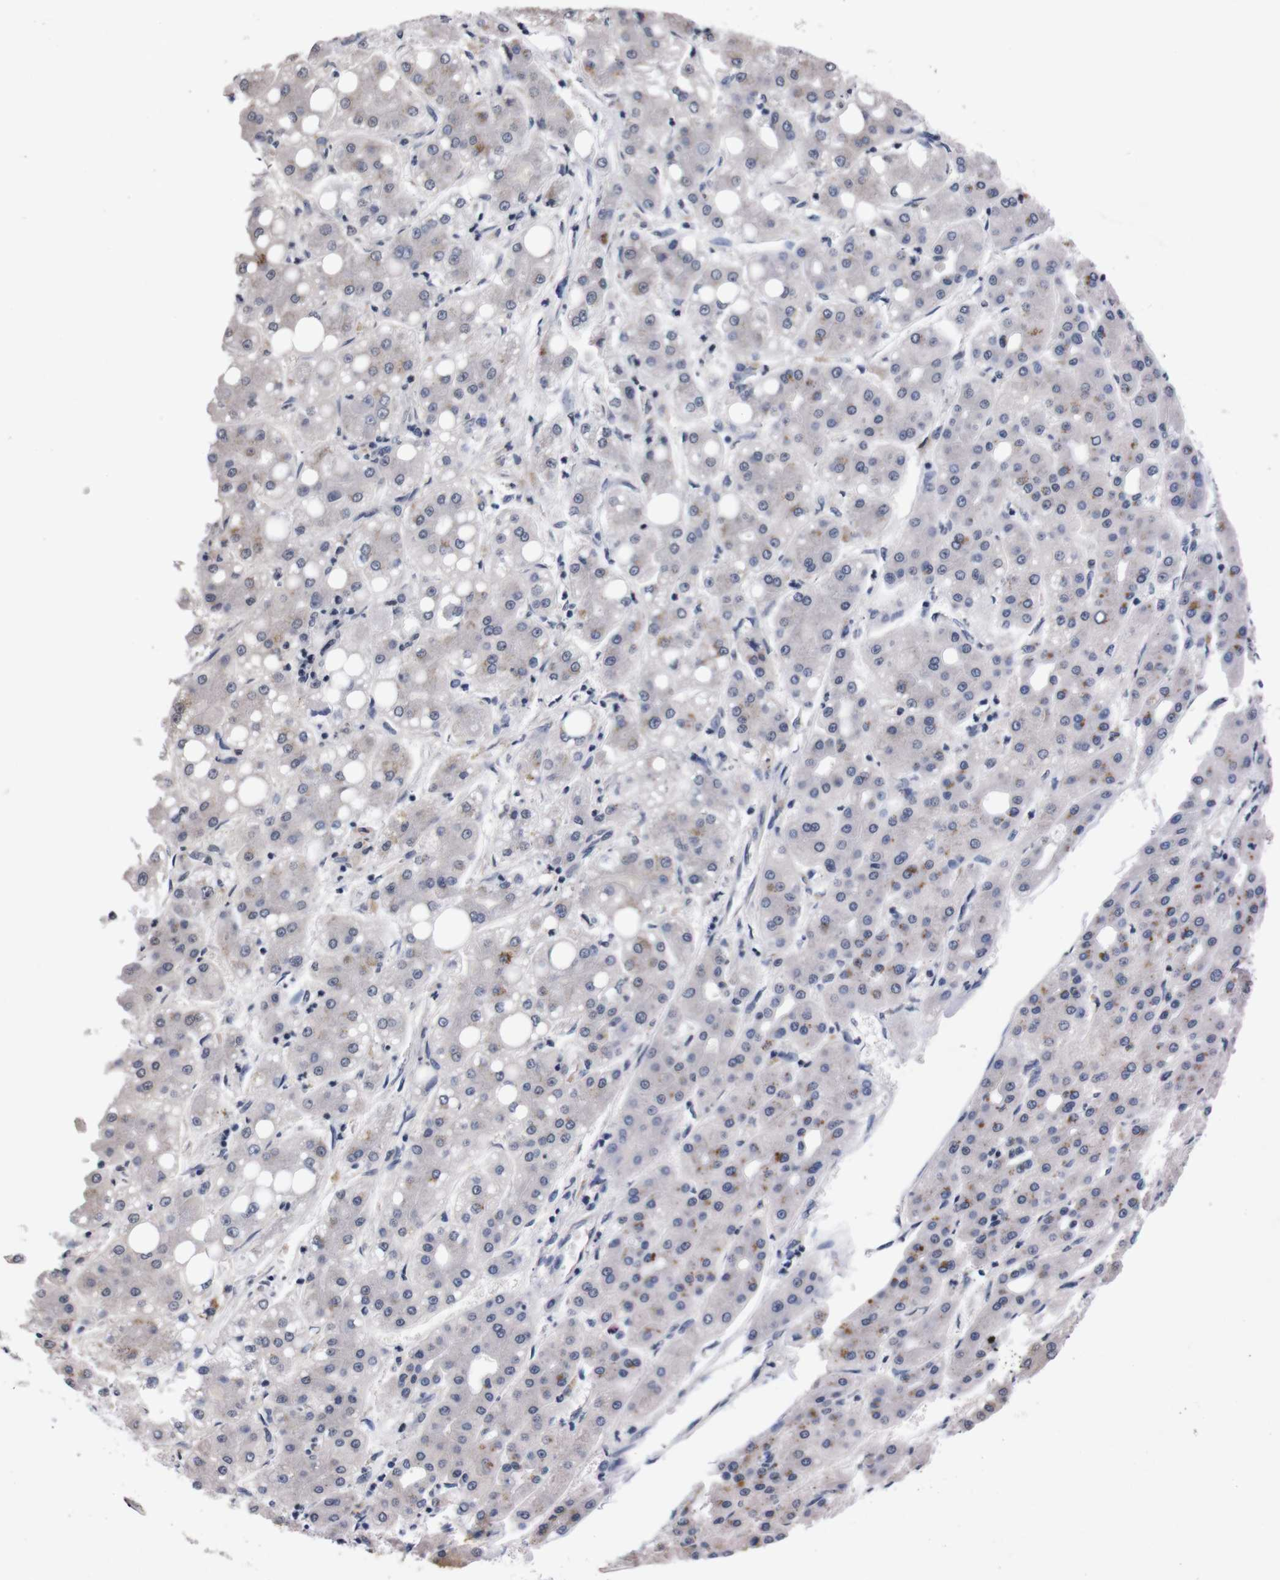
{"staining": {"intensity": "negative", "quantity": "none", "location": "none"}, "tissue": "liver cancer", "cell_type": "Tumor cells", "image_type": "cancer", "snomed": [{"axis": "morphology", "description": "Carcinoma, Hepatocellular, NOS"}, {"axis": "topography", "description": "Liver"}], "caption": "Micrograph shows no significant protein positivity in tumor cells of liver cancer (hepatocellular carcinoma). The staining was performed using DAB (3,3'-diaminobenzidine) to visualize the protein expression in brown, while the nuclei were stained in blue with hematoxylin (Magnification: 20x).", "gene": "TNFRSF21", "patient": {"sex": "male", "age": 65}}